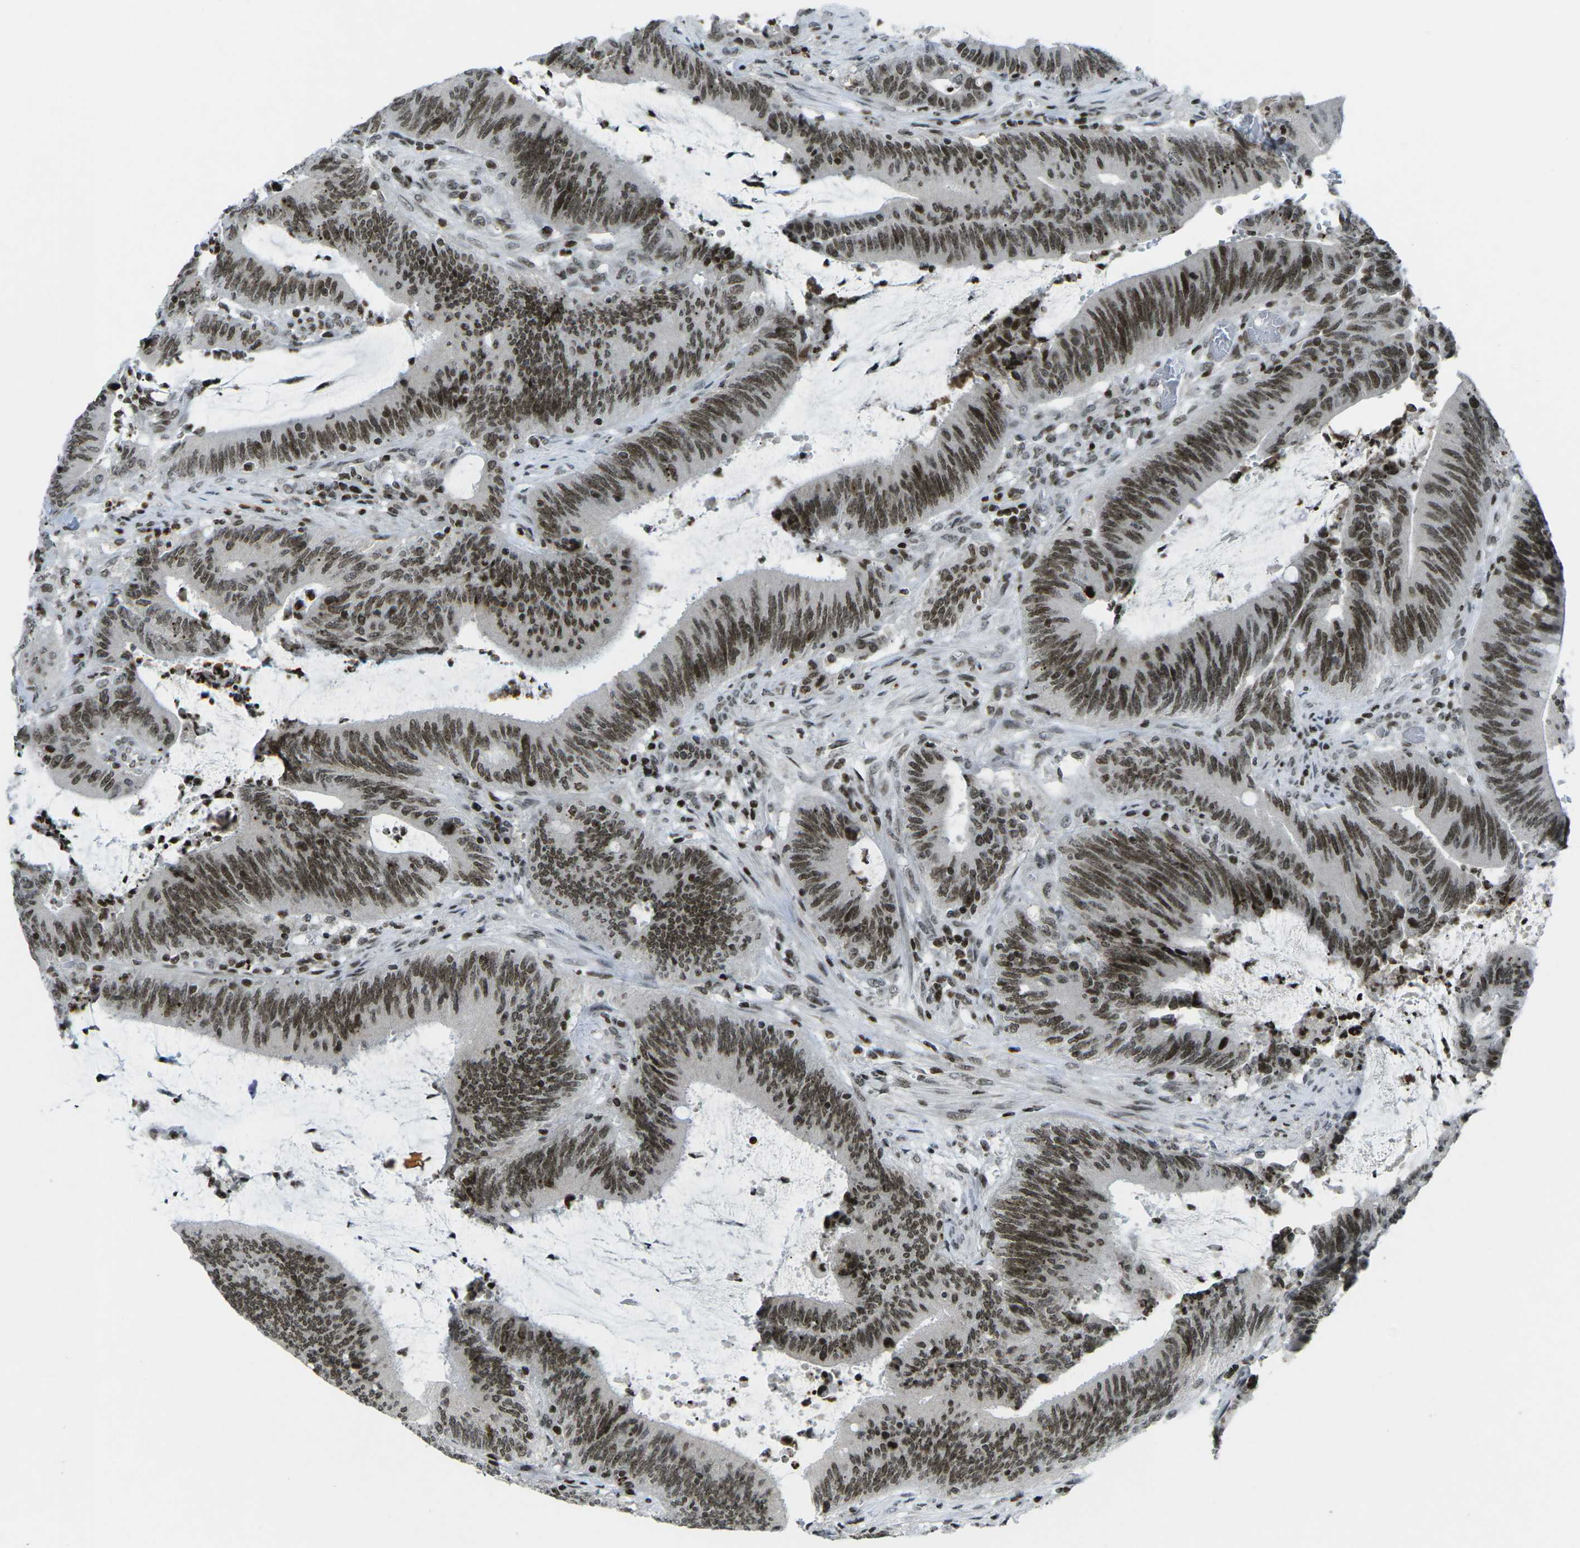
{"staining": {"intensity": "strong", "quantity": ">75%", "location": "nuclear"}, "tissue": "colorectal cancer", "cell_type": "Tumor cells", "image_type": "cancer", "snomed": [{"axis": "morphology", "description": "Normal tissue, NOS"}, {"axis": "morphology", "description": "Adenocarcinoma, NOS"}, {"axis": "topography", "description": "Rectum"}], "caption": "A brown stain highlights strong nuclear staining of a protein in human colorectal adenocarcinoma tumor cells.", "gene": "EME1", "patient": {"sex": "female", "age": 66}}